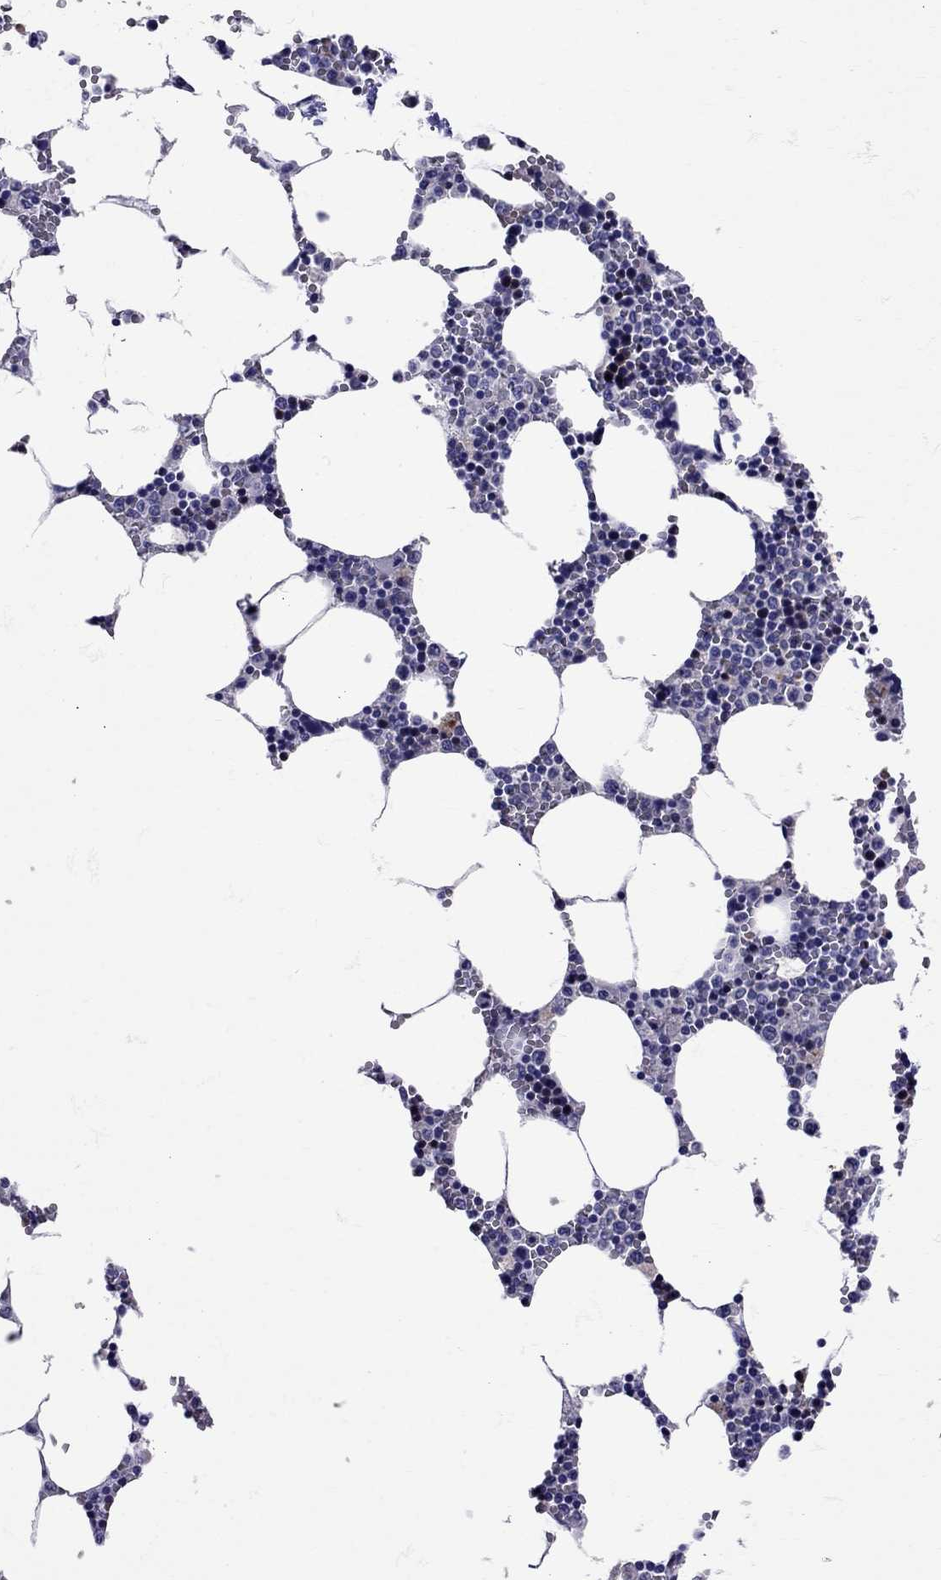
{"staining": {"intensity": "moderate", "quantity": "<25%", "location": "cytoplasmic/membranous"}, "tissue": "bone marrow", "cell_type": "Hematopoietic cells", "image_type": "normal", "snomed": [{"axis": "morphology", "description": "Normal tissue, NOS"}, {"axis": "topography", "description": "Bone marrow"}], "caption": "Immunohistochemical staining of benign human bone marrow exhibits <25% levels of moderate cytoplasmic/membranous protein staining in approximately <25% of hematopoietic cells.", "gene": "TBR1", "patient": {"sex": "female", "age": 64}}